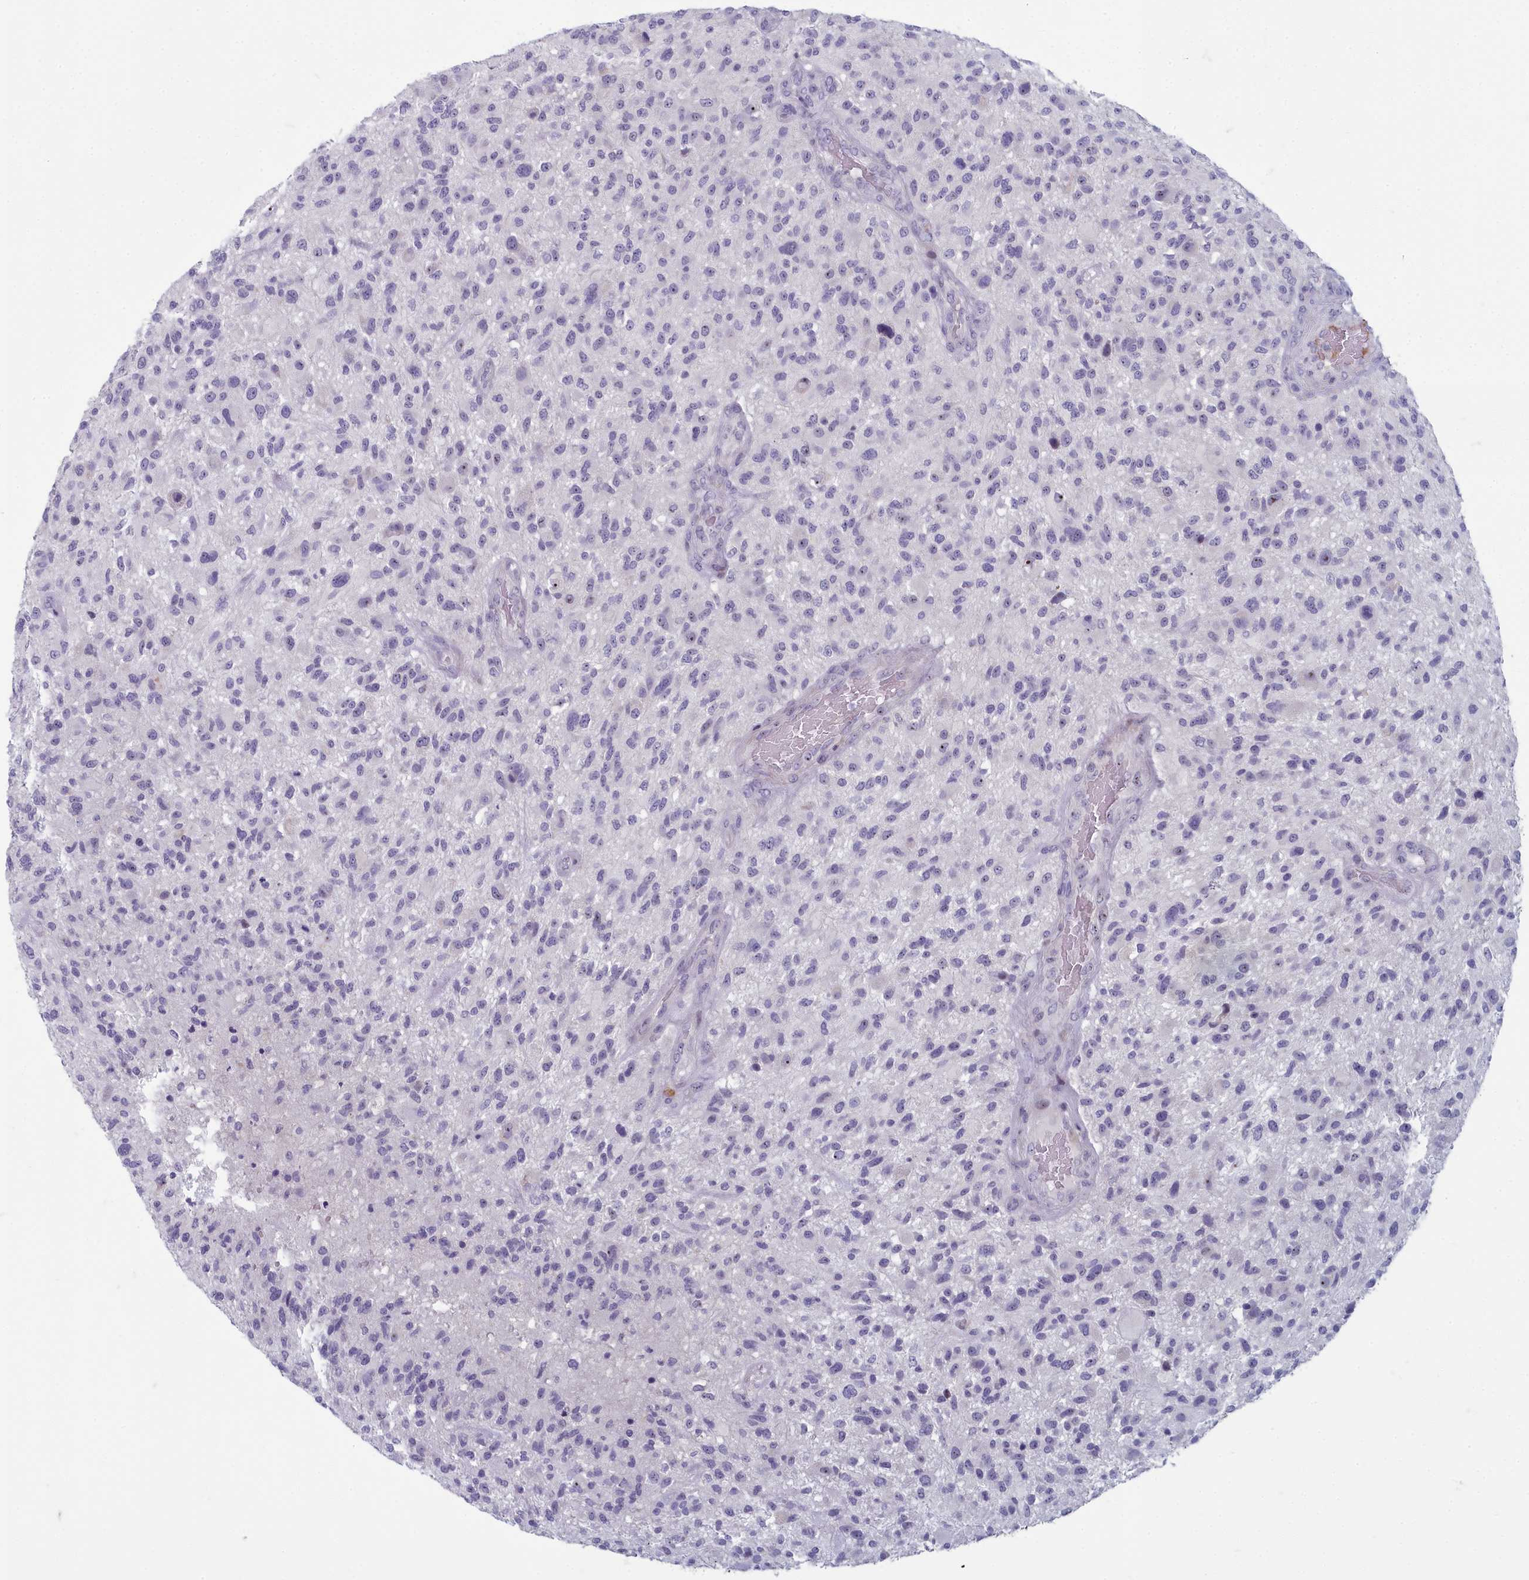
{"staining": {"intensity": "negative", "quantity": "none", "location": "none"}, "tissue": "glioma", "cell_type": "Tumor cells", "image_type": "cancer", "snomed": [{"axis": "morphology", "description": "Glioma, malignant, High grade"}, {"axis": "topography", "description": "Brain"}], "caption": "There is no significant staining in tumor cells of glioma.", "gene": "INSYN2A", "patient": {"sex": "male", "age": 47}}